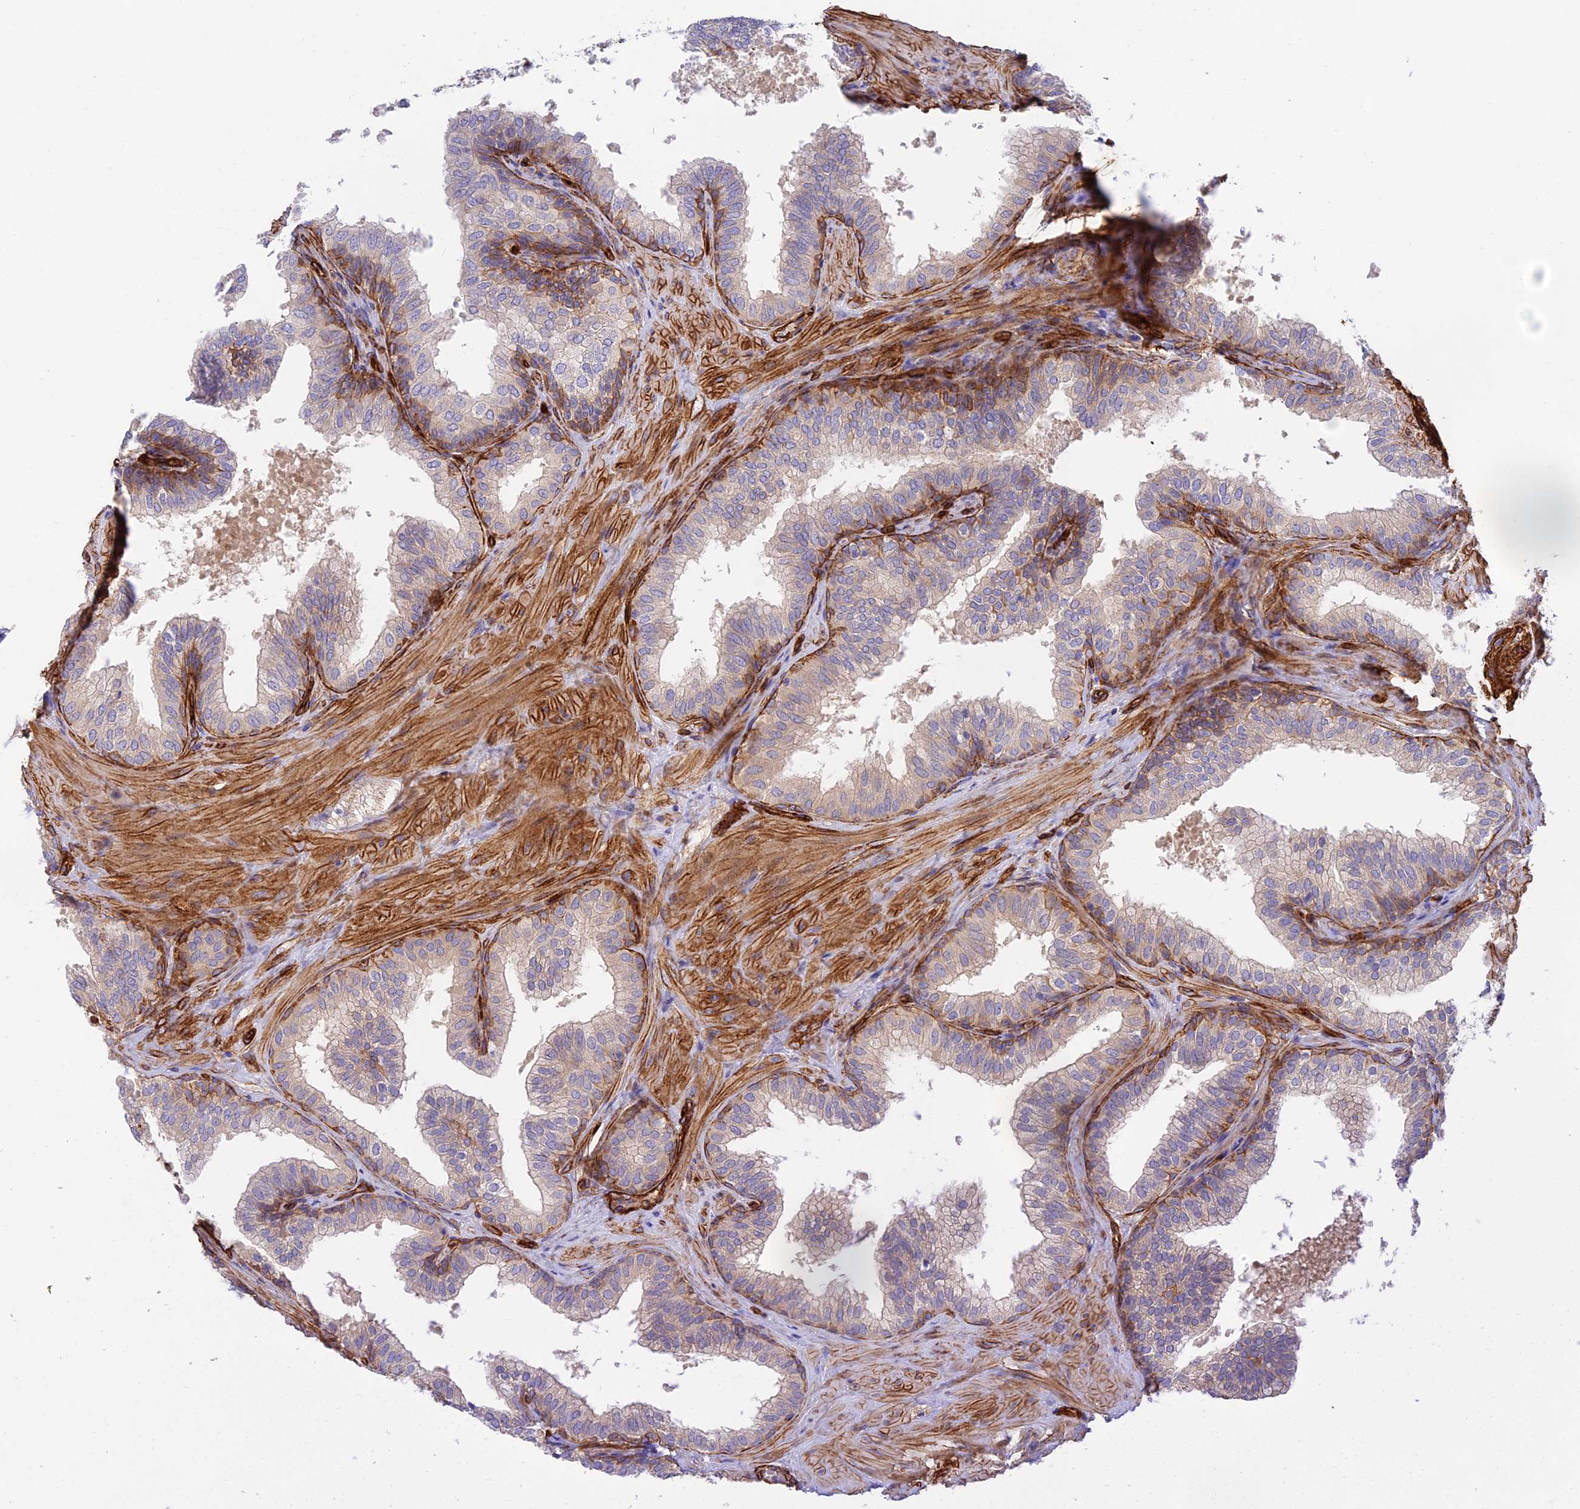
{"staining": {"intensity": "moderate", "quantity": "<25%", "location": "cytoplasmic/membranous"}, "tissue": "prostate", "cell_type": "Glandular cells", "image_type": "normal", "snomed": [{"axis": "morphology", "description": "Normal tissue, NOS"}, {"axis": "topography", "description": "Prostate"}], "caption": "Immunohistochemical staining of benign prostate shows <25% levels of moderate cytoplasmic/membranous protein positivity in about <25% of glandular cells.", "gene": "MYO9A", "patient": {"sex": "male", "age": 60}}